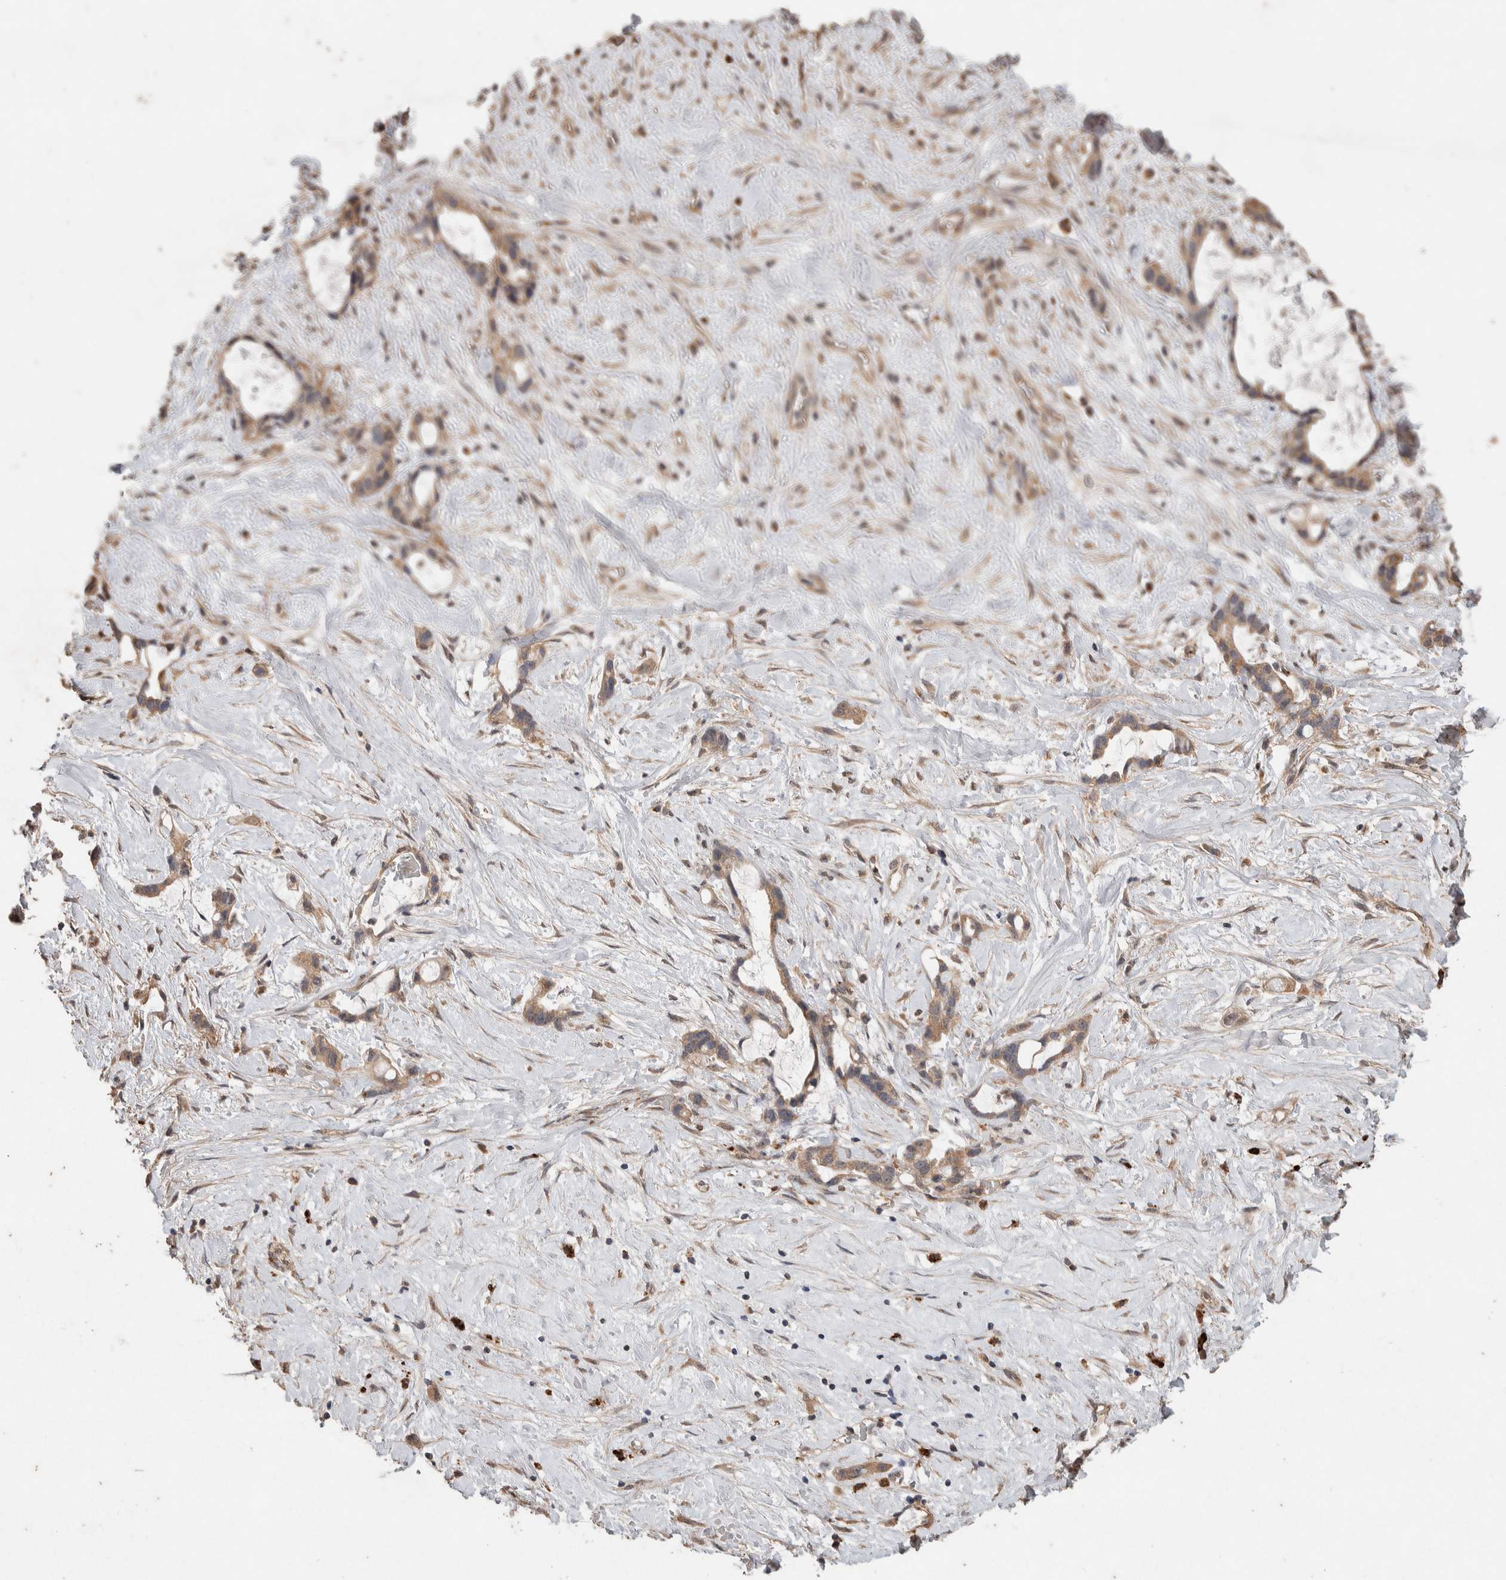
{"staining": {"intensity": "moderate", "quantity": ">75%", "location": "cytoplasmic/membranous"}, "tissue": "liver cancer", "cell_type": "Tumor cells", "image_type": "cancer", "snomed": [{"axis": "morphology", "description": "Cholangiocarcinoma"}, {"axis": "topography", "description": "Liver"}], "caption": "High-magnification brightfield microscopy of liver cholangiocarcinoma stained with DAB (brown) and counterstained with hematoxylin (blue). tumor cells exhibit moderate cytoplasmic/membranous staining is appreciated in approximately>75% of cells. Immunohistochemistry (ihc) stains the protein of interest in brown and the nuclei are stained blue.", "gene": "KCNJ5", "patient": {"sex": "female", "age": 65}}